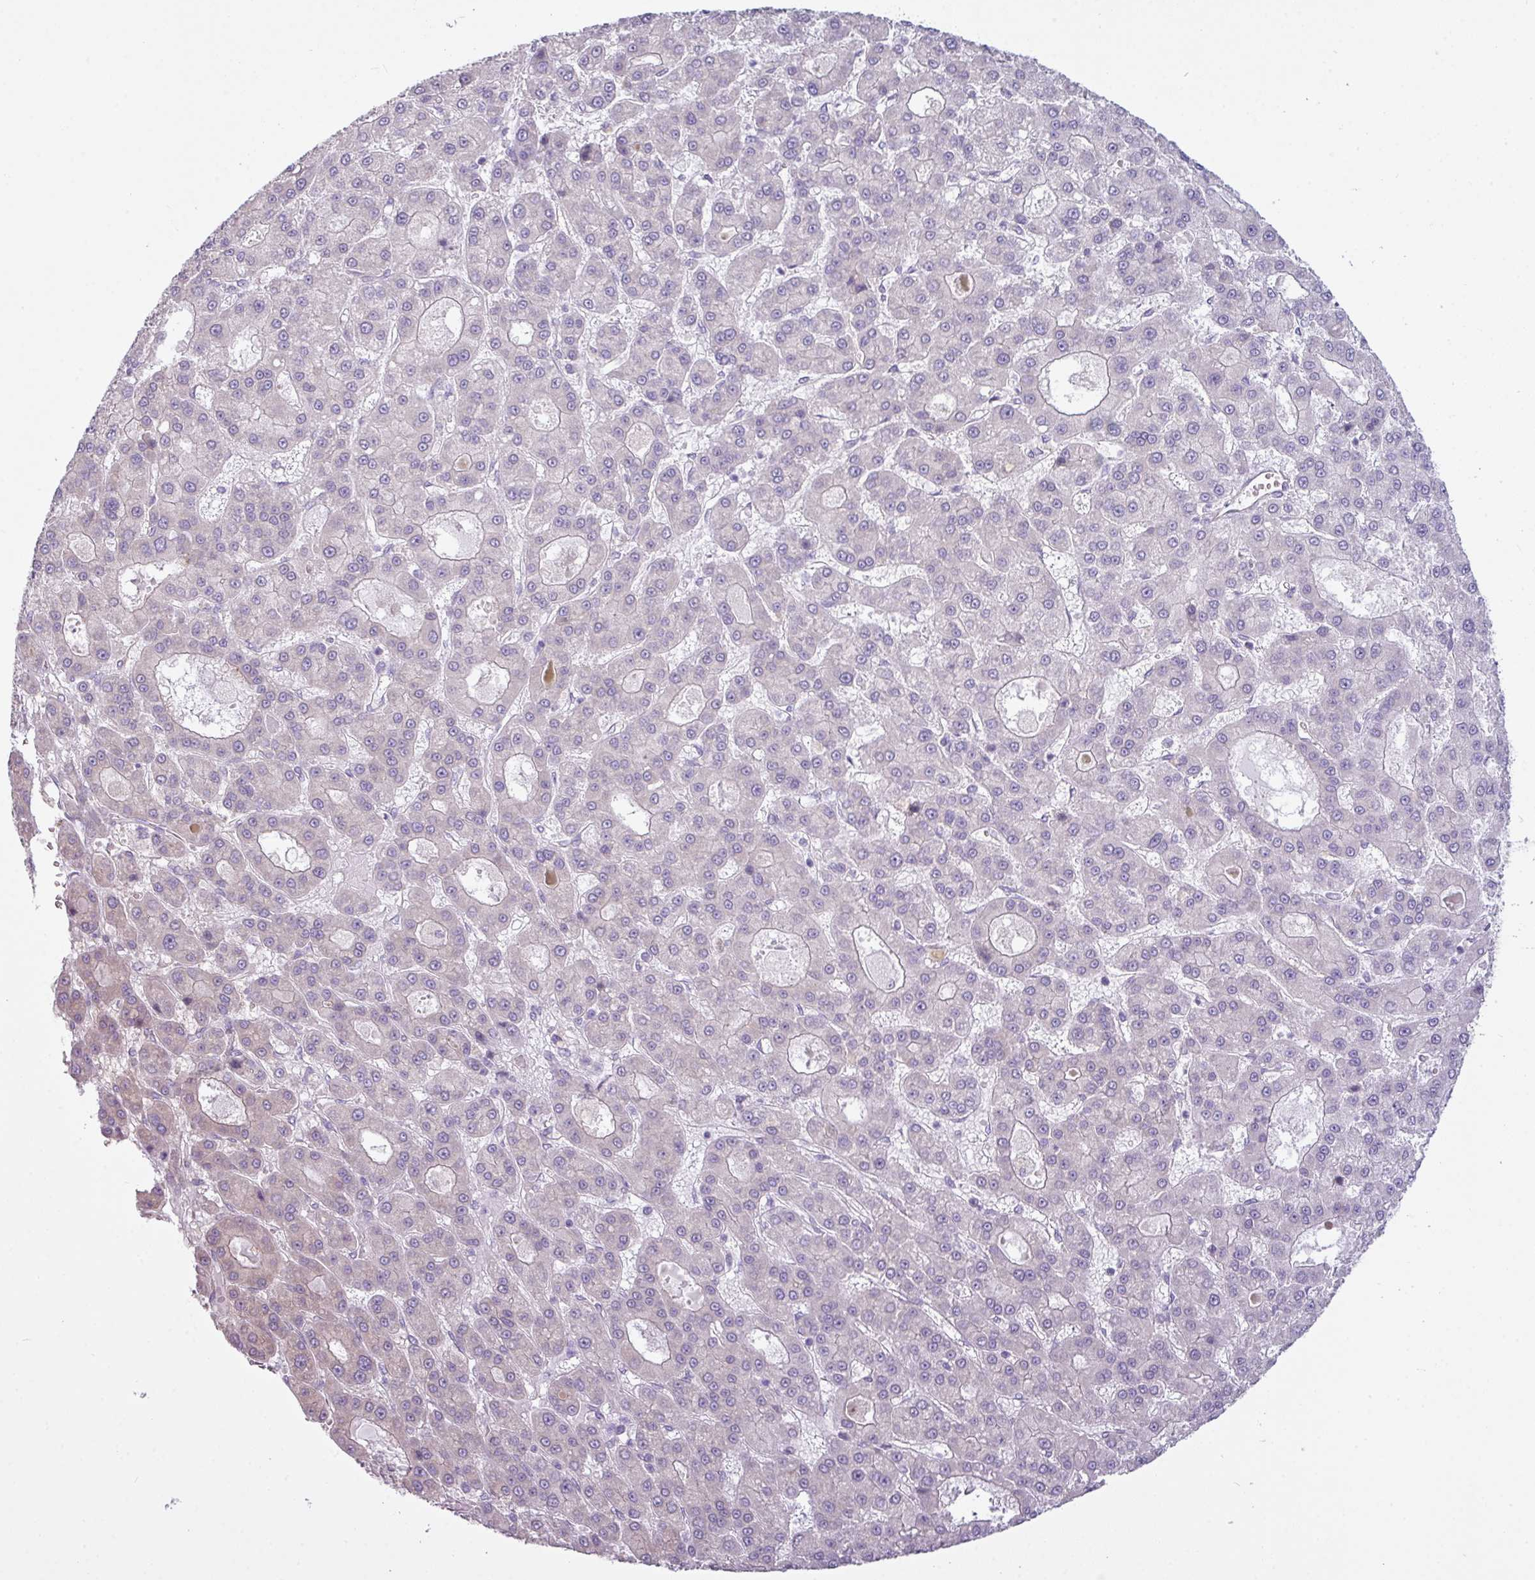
{"staining": {"intensity": "negative", "quantity": "none", "location": "none"}, "tissue": "liver cancer", "cell_type": "Tumor cells", "image_type": "cancer", "snomed": [{"axis": "morphology", "description": "Carcinoma, Hepatocellular, NOS"}, {"axis": "topography", "description": "Liver"}], "caption": "Tumor cells are negative for brown protein staining in liver hepatocellular carcinoma. Brightfield microscopy of IHC stained with DAB (brown) and hematoxylin (blue), captured at high magnification.", "gene": "CAMK2B", "patient": {"sex": "male", "age": 70}}